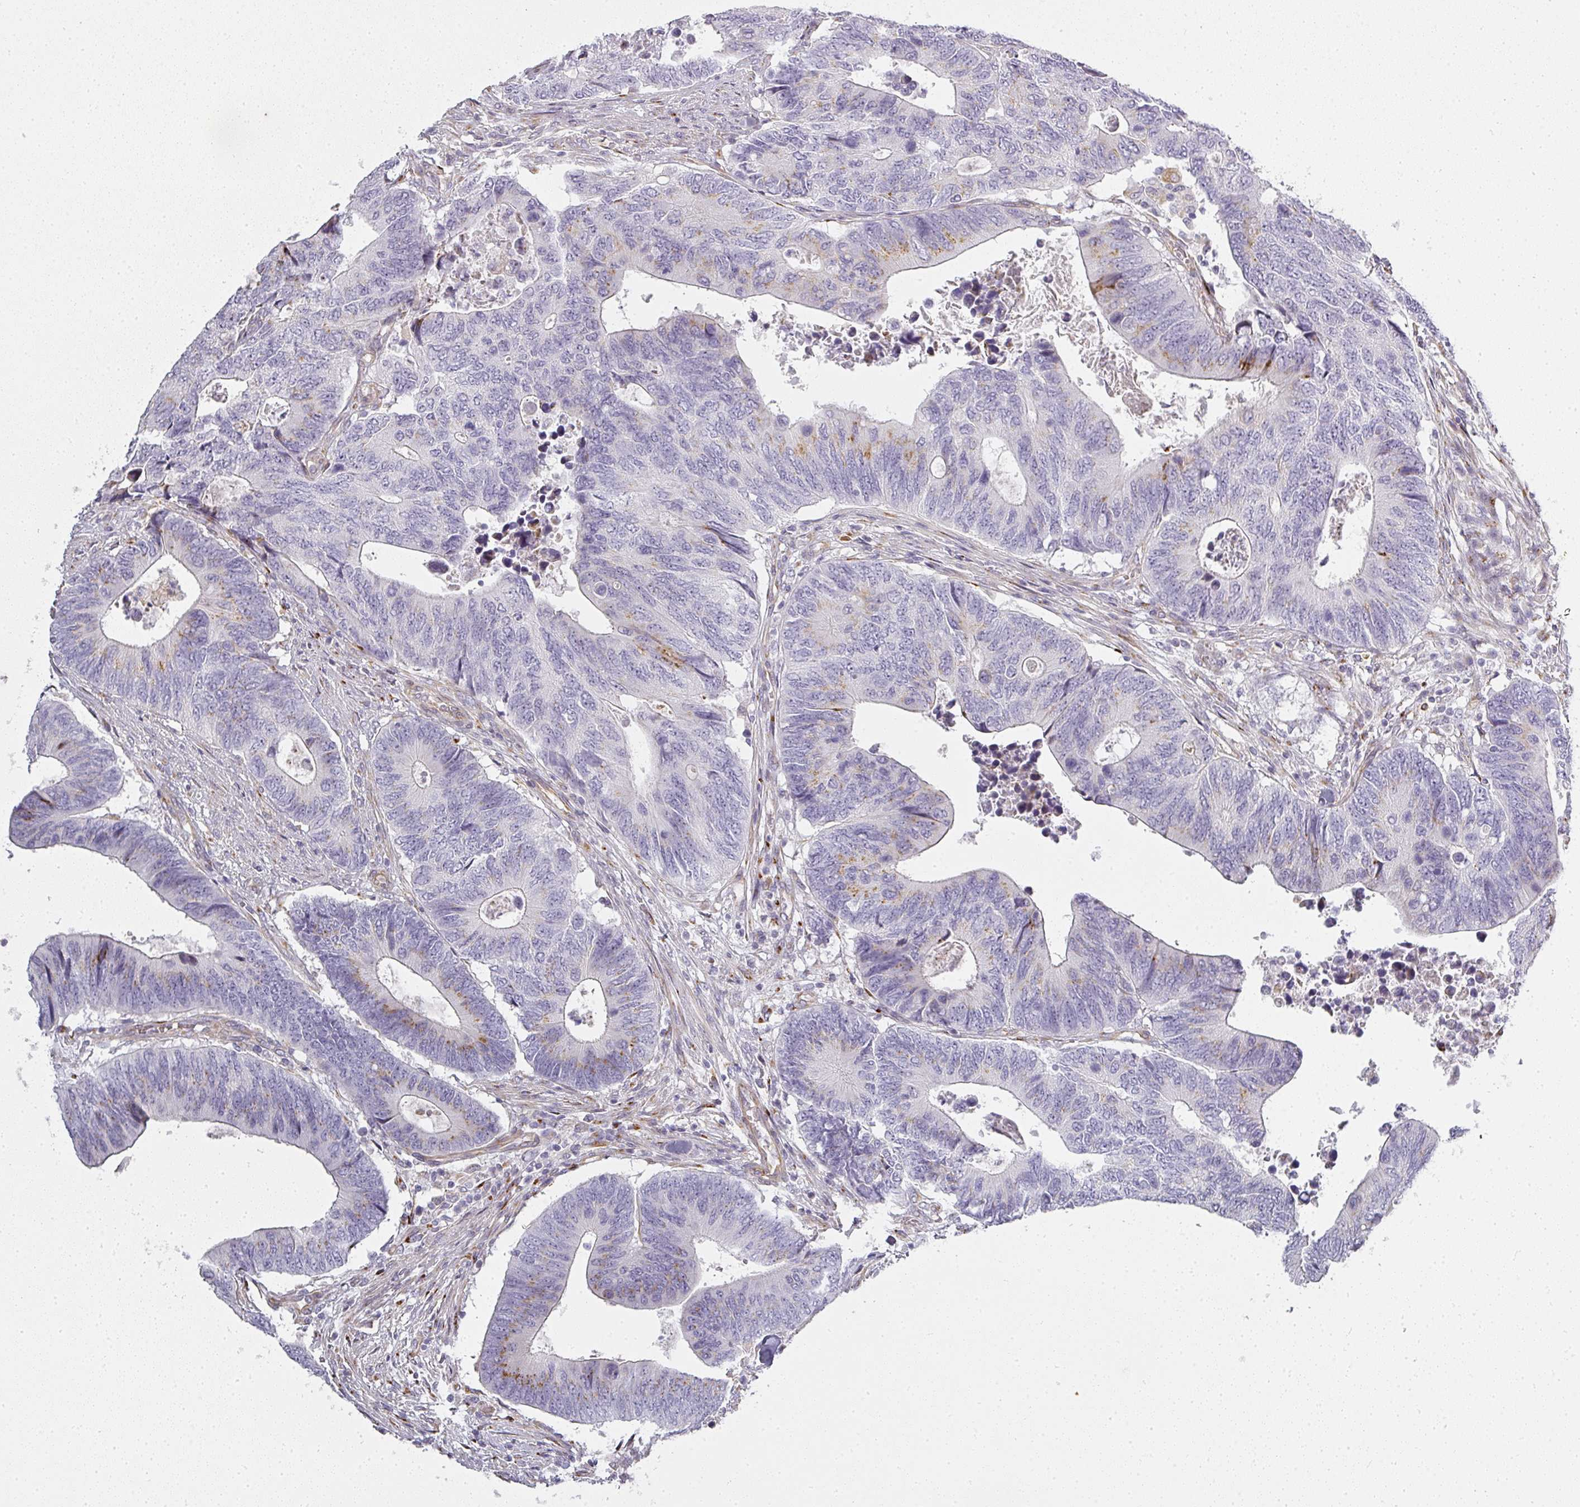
{"staining": {"intensity": "moderate", "quantity": "<25%", "location": "cytoplasmic/membranous"}, "tissue": "colorectal cancer", "cell_type": "Tumor cells", "image_type": "cancer", "snomed": [{"axis": "morphology", "description": "Adenocarcinoma, NOS"}, {"axis": "topography", "description": "Colon"}], "caption": "The photomicrograph demonstrates a brown stain indicating the presence of a protein in the cytoplasmic/membranous of tumor cells in colorectal adenocarcinoma.", "gene": "ATP8B2", "patient": {"sex": "male", "age": 87}}